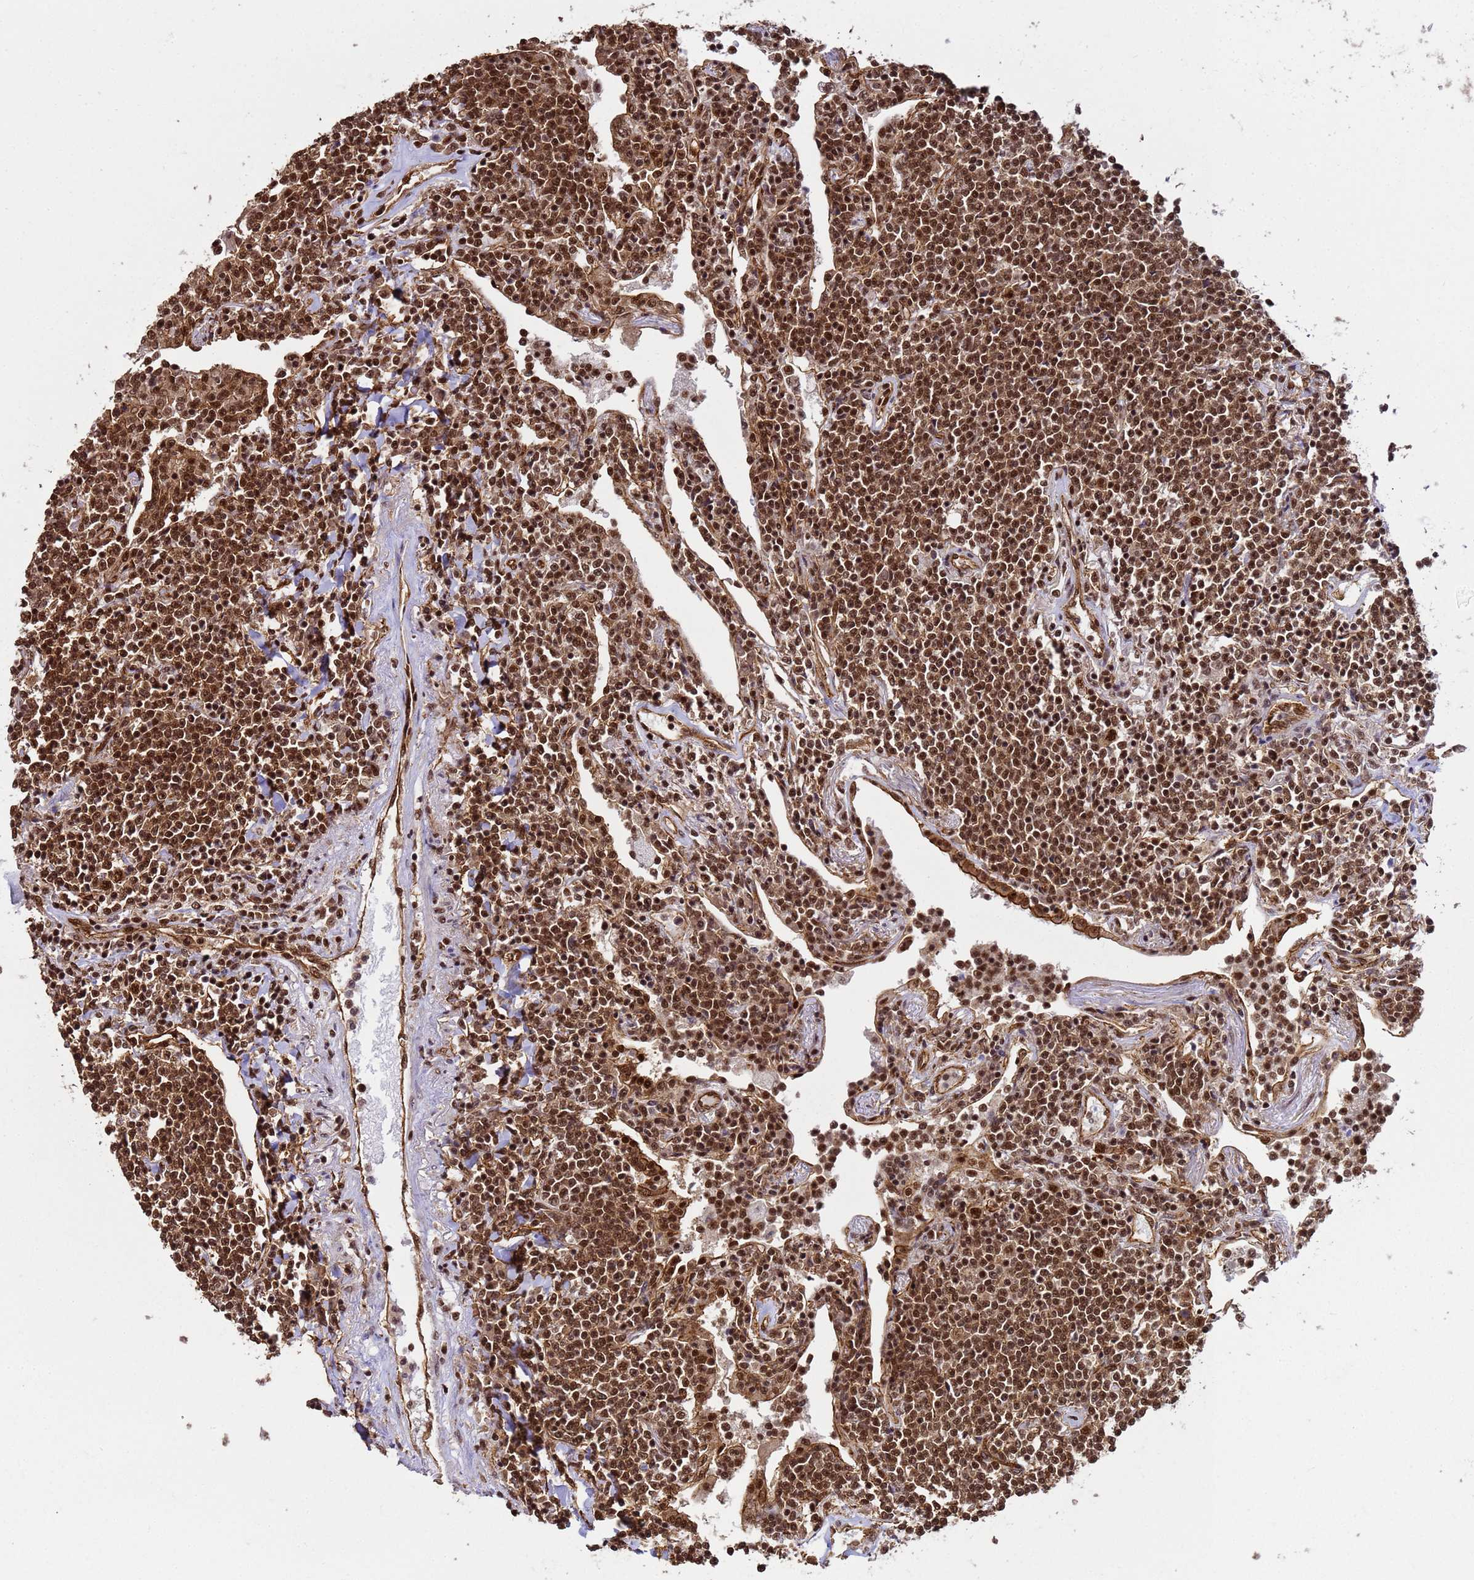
{"staining": {"intensity": "strong", "quantity": ">75%", "location": "cytoplasmic/membranous,nuclear"}, "tissue": "lymphoma", "cell_type": "Tumor cells", "image_type": "cancer", "snomed": [{"axis": "morphology", "description": "Malignant lymphoma, non-Hodgkin's type, Low grade"}, {"axis": "topography", "description": "Lung"}], "caption": "Immunohistochemistry (DAB (3,3'-diaminobenzidine)) staining of human lymphoma exhibits strong cytoplasmic/membranous and nuclear protein expression in approximately >75% of tumor cells.", "gene": "SYF2", "patient": {"sex": "female", "age": 71}}